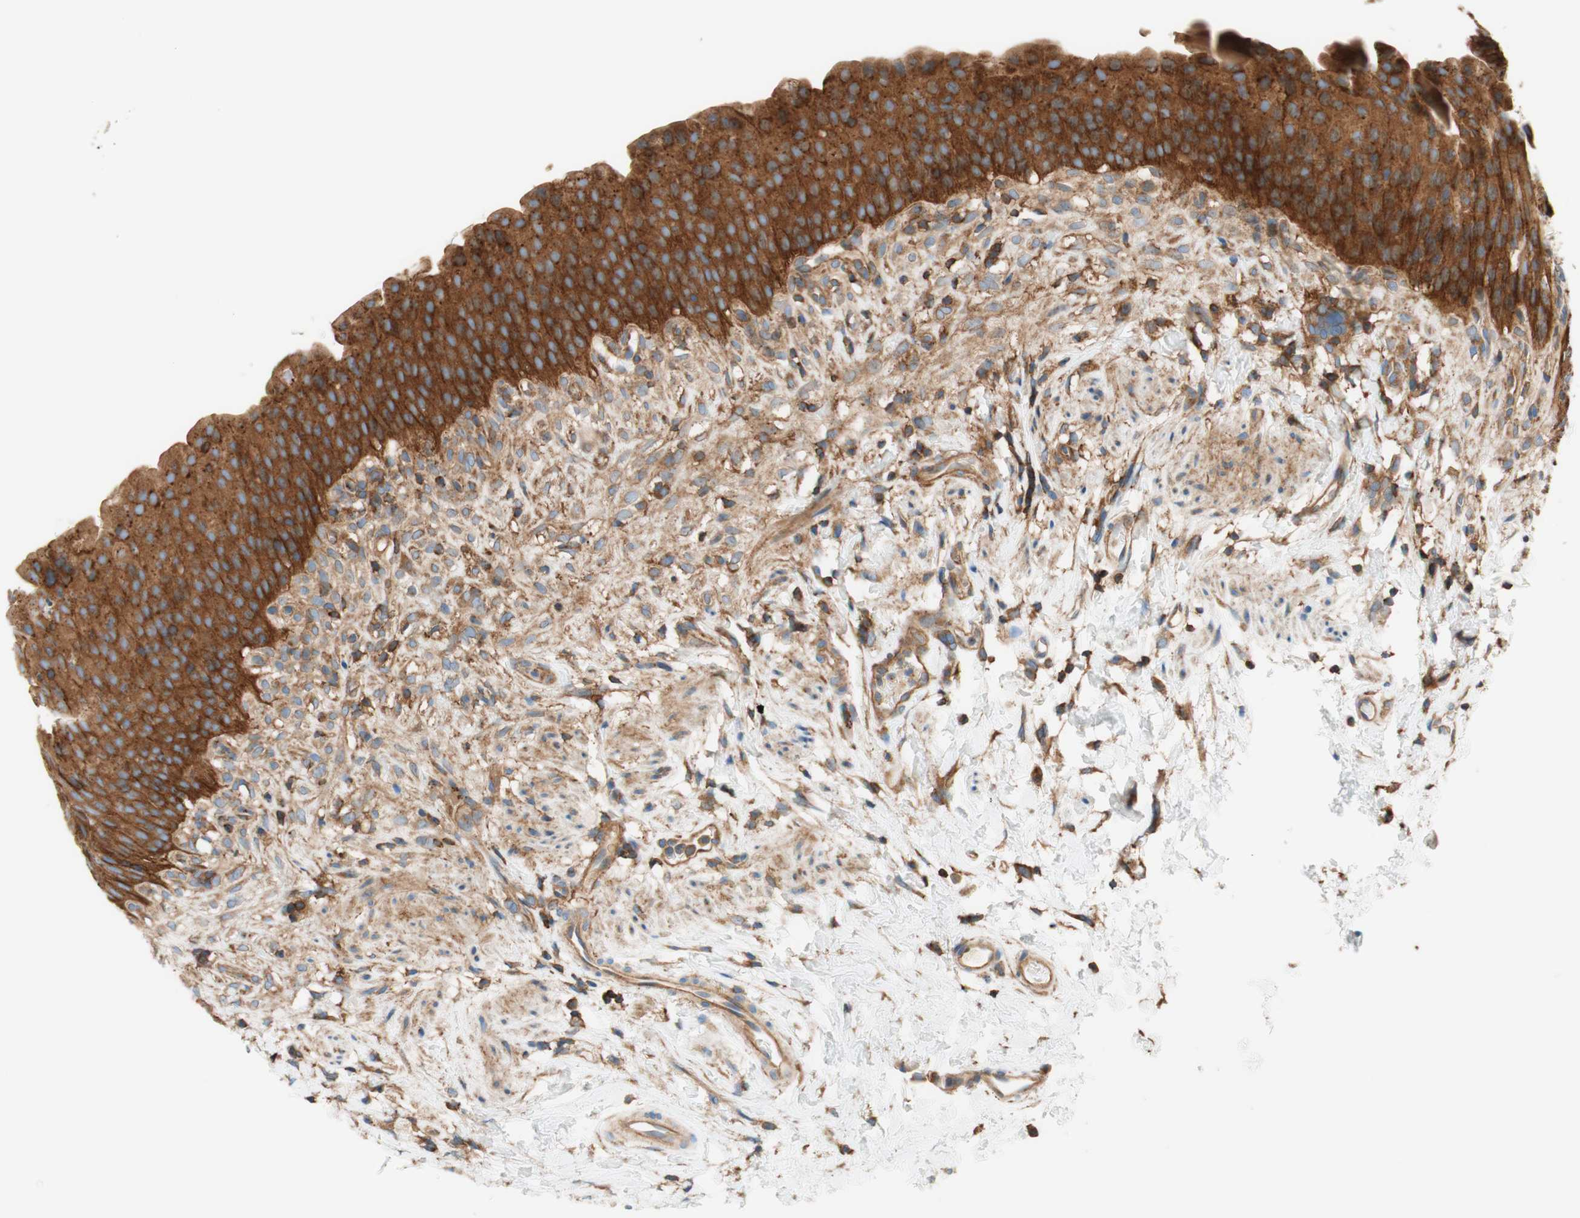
{"staining": {"intensity": "strong", "quantity": ">75%", "location": "cytoplasmic/membranous"}, "tissue": "urinary bladder", "cell_type": "Urothelial cells", "image_type": "normal", "snomed": [{"axis": "morphology", "description": "Normal tissue, NOS"}, {"axis": "topography", "description": "Urinary bladder"}], "caption": "Approximately >75% of urothelial cells in benign human urinary bladder show strong cytoplasmic/membranous protein positivity as visualized by brown immunohistochemical staining.", "gene": "VPS26A", "patient": {"sex": "female", "age": 79}}